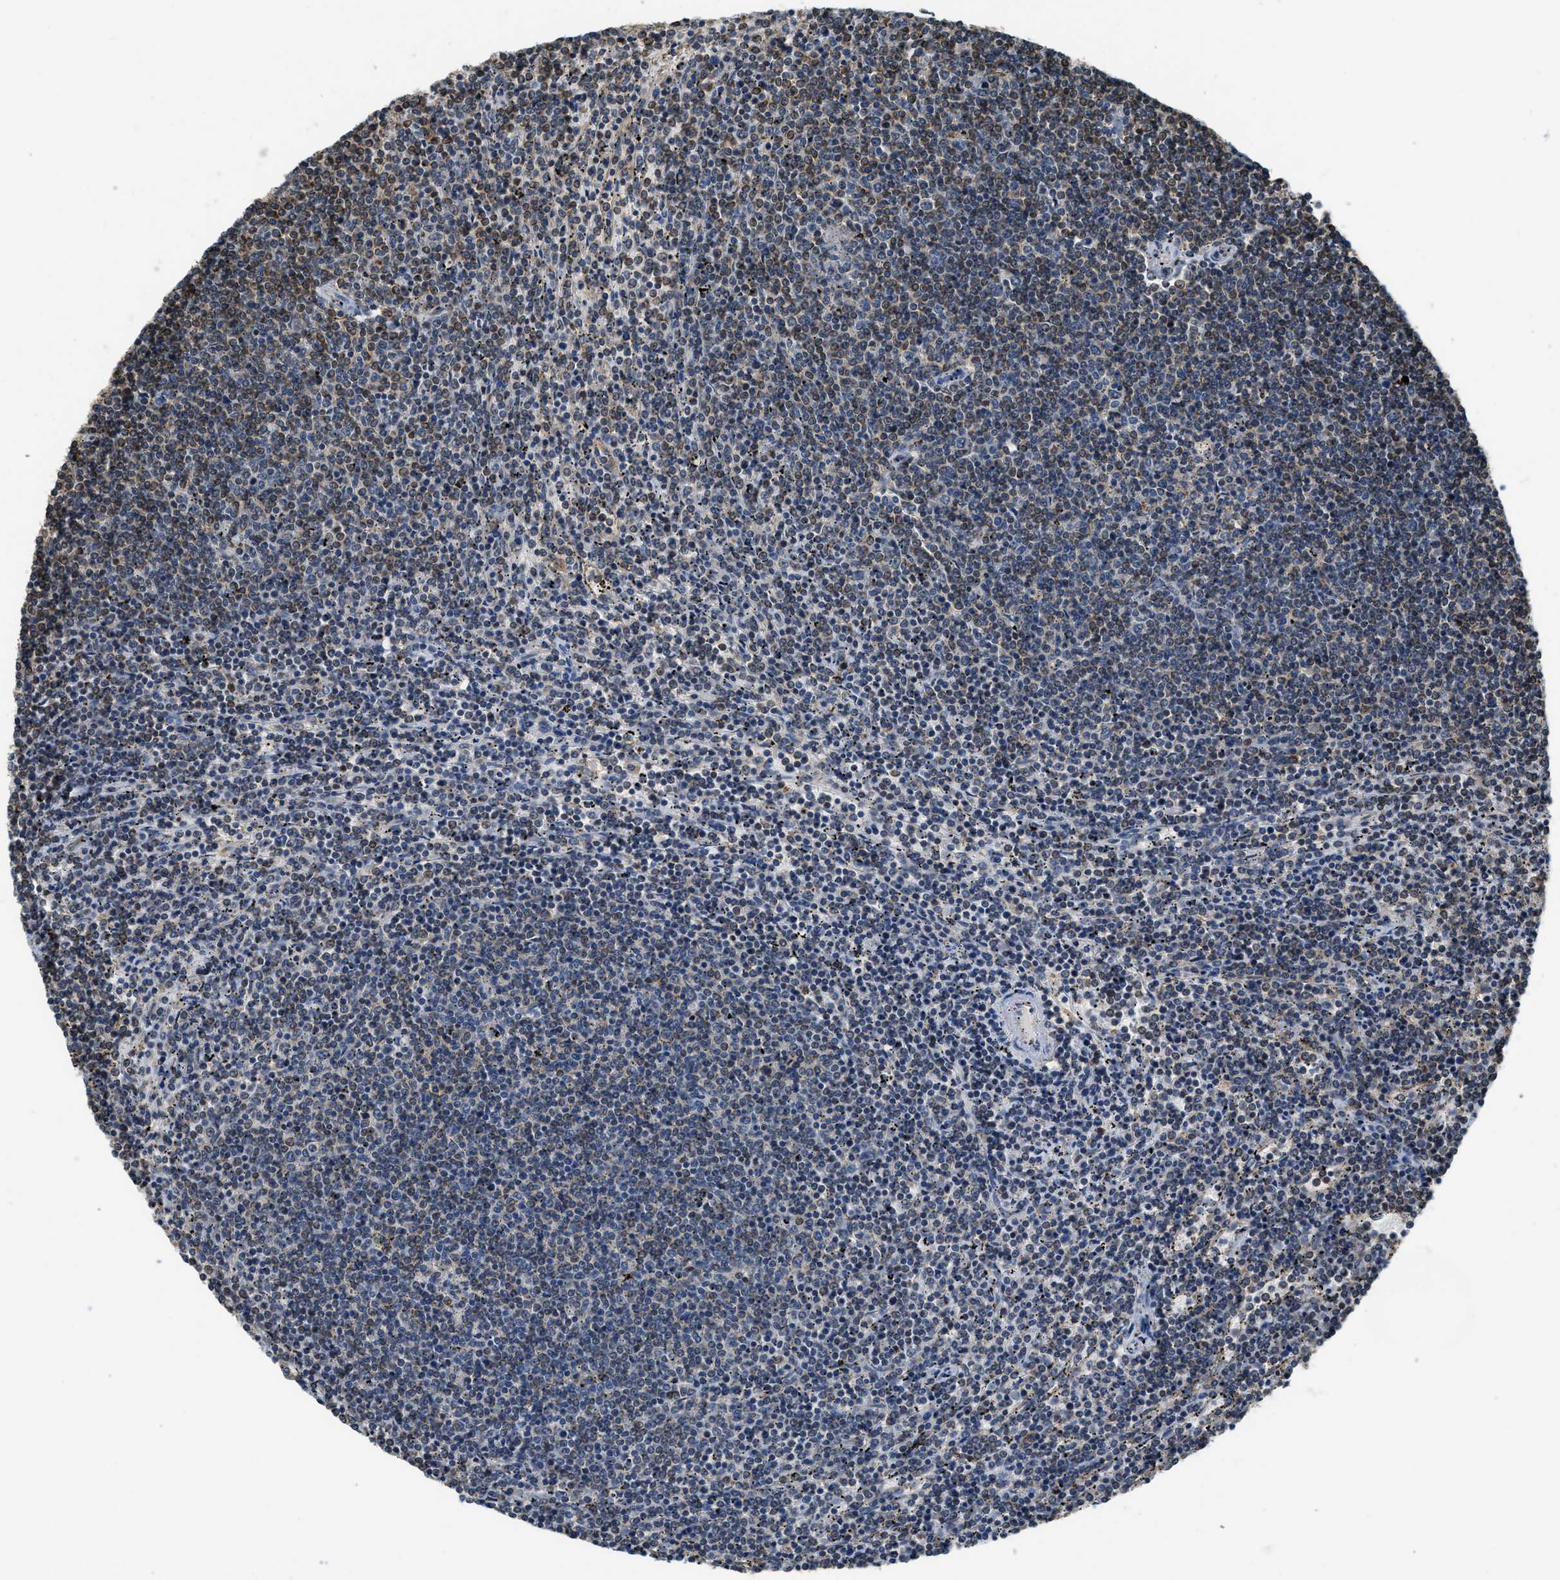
{"staining": {"intensity": "negative", "quantity": "none", "location": "none"}, "tissue": "lymphoma", "cell_type": "Tumor cells", "image_type": "cancer", "snomed": [{"axis": "morphology", "description": "Malignant lymphoma, non-Hodgkin's type, Low grade"}, {"axis": "topography", "description": "Spleen"}], "caption": "An immunohistochemistry (IHC) histopathology image of lymphoma is shown. There is no staining in tumor cells of lymphoma.", "gene": "BCAP31", "patient": {"sex": "female", "age": 50}}